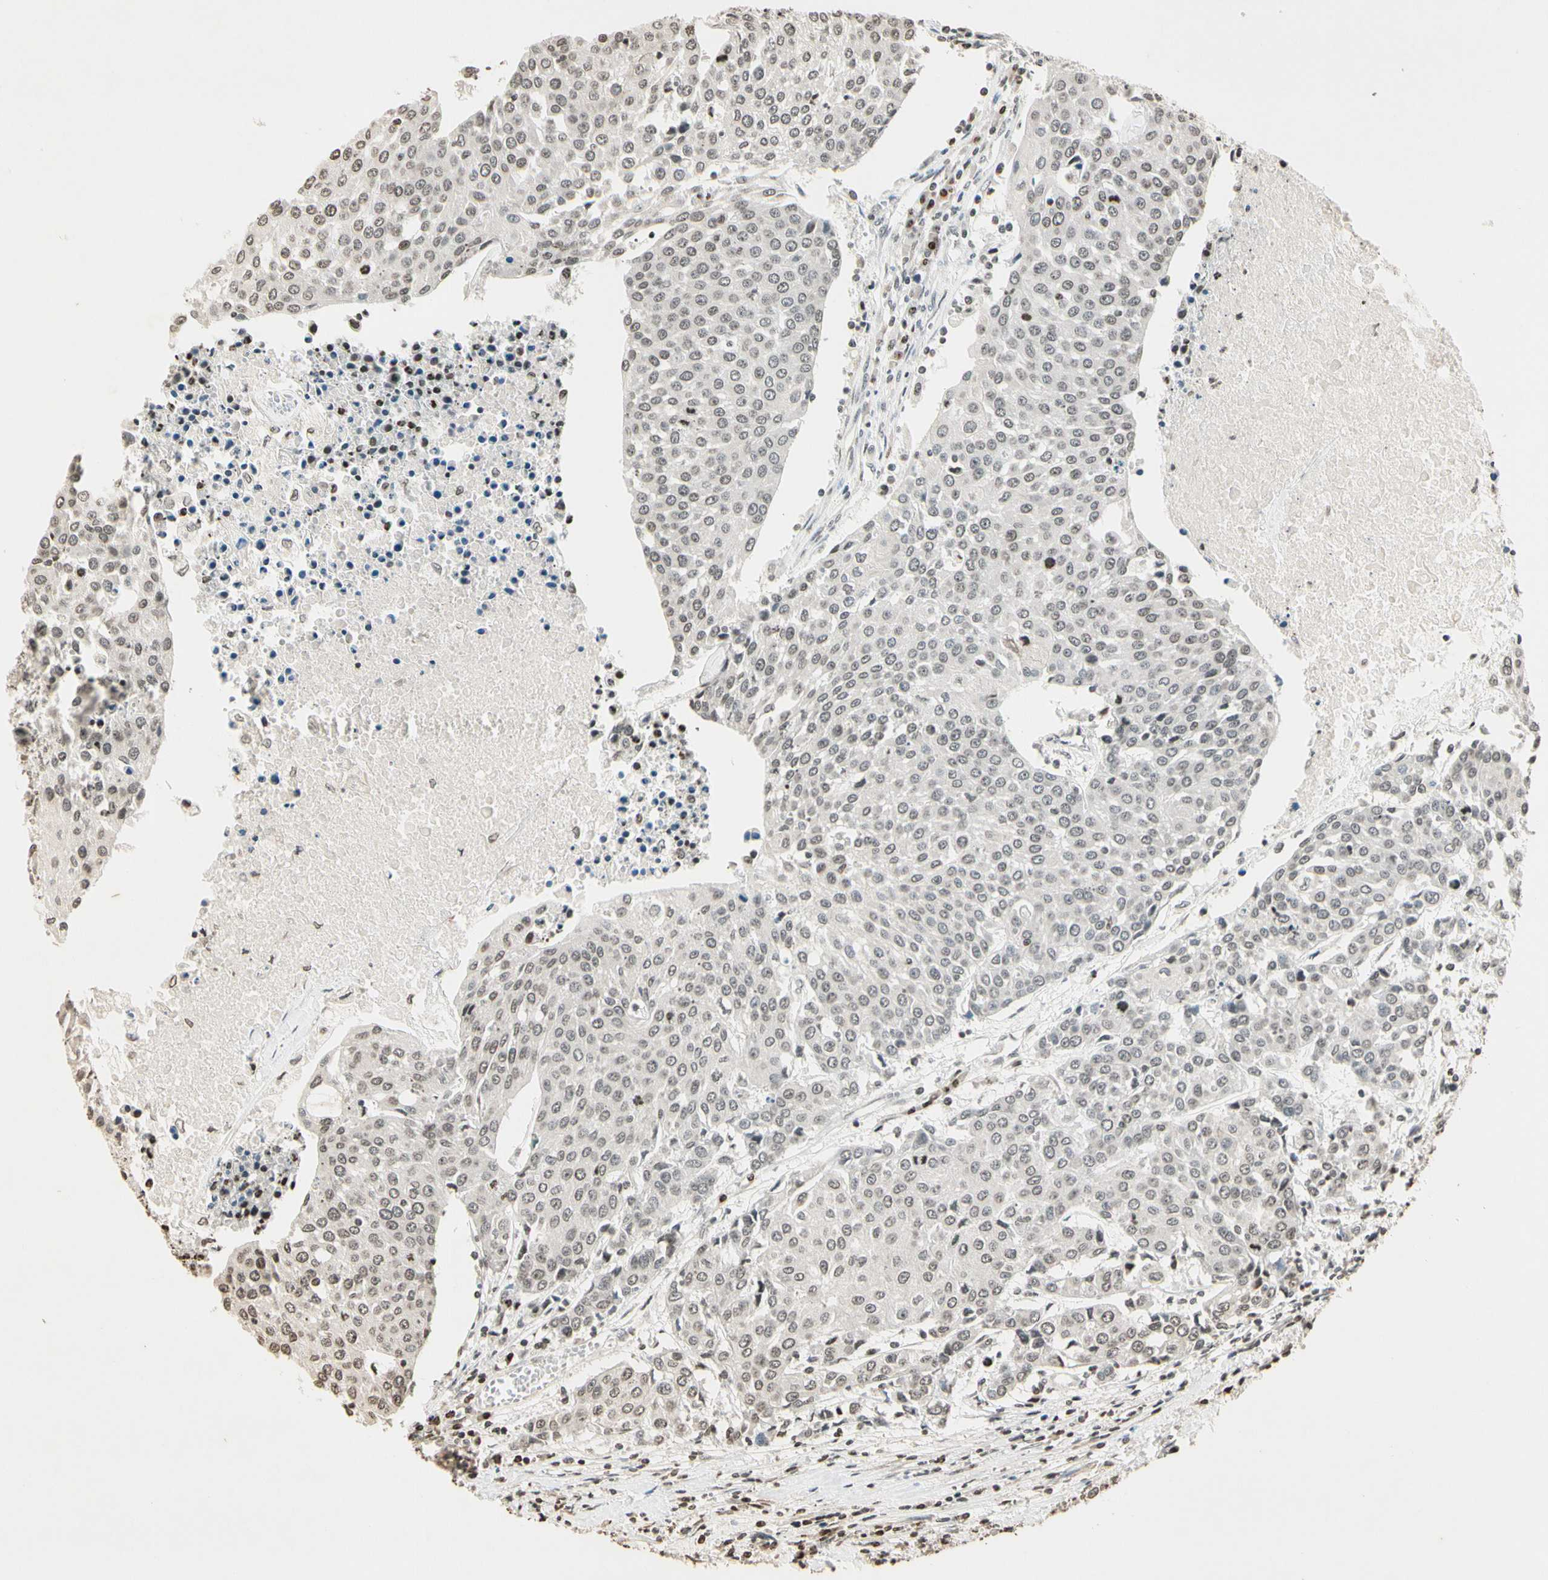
{"staining": {"intensity": "negative", "quantity": "none", "location": "none"}, "tissue": "urothelial cancer", "cell_type": "Tumor cells", "image_type": "cancer", "snomed": [{"axis": "morphology", "description": "Urothelial carcinoma, High grade"}, {"axis": "topography", "description": "Urinary bladder"}], "caption": "Immunohistochemical staining of human high-grade urothelial carcinoma demonstrates no significant staining in tumor cells.", "gene": "TOP1", "patient": {"sex": "female", "age": 85}}